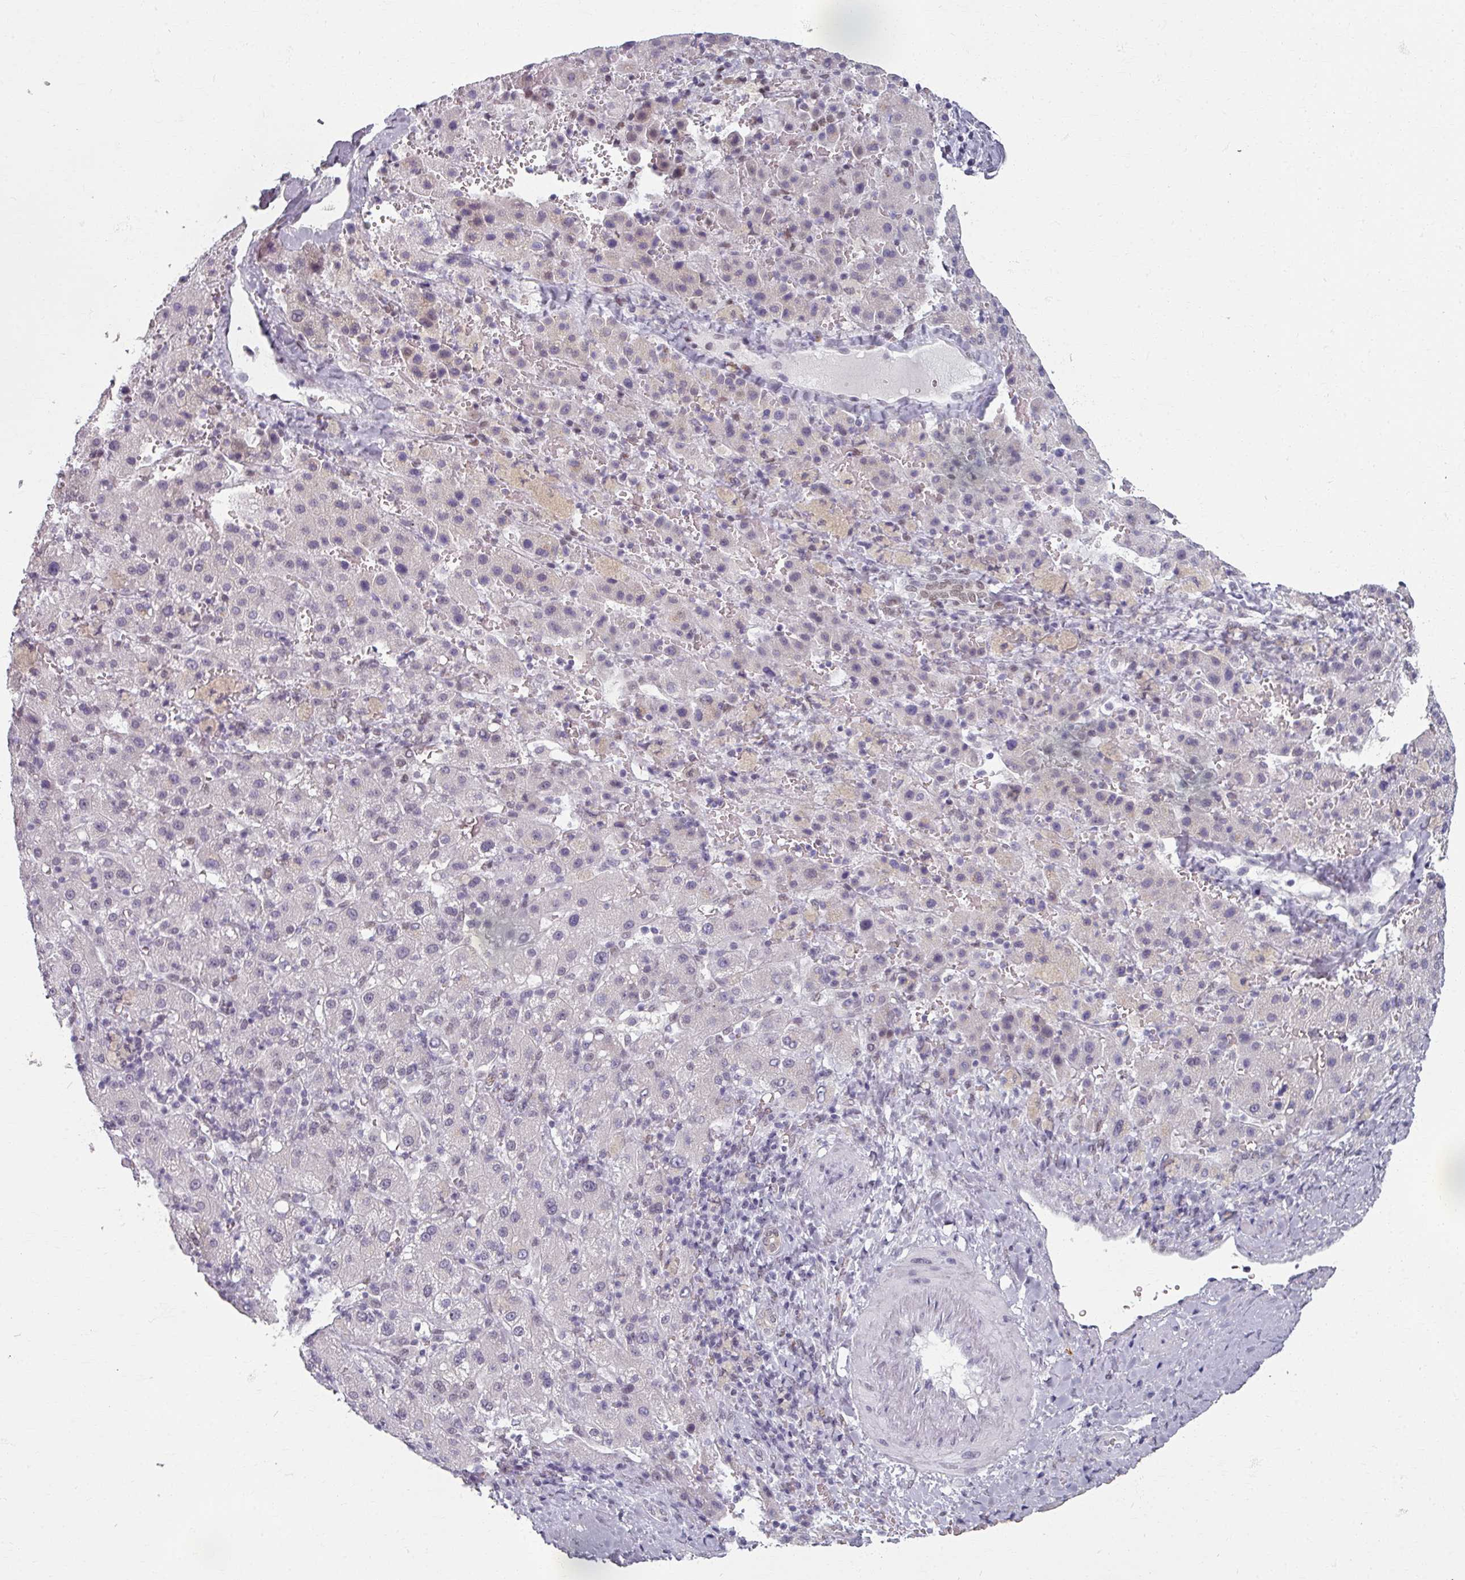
{"staining": {"intensity": "negative", "quantity": "none", "location": "none"}, "tissue": "liver cancer", "cell_type": "Tumor cells", "image_type": "cancer", "snomed": [{"axis": "morphology", "description": "Carcinoma, Hepatocellular, NOS"}, {"axis": "topography", "description": "Liver"}], "caption": "The image displays no staining of tumor cells in liver cancer.", "gene": "RIPOR3", "patient": {"sex": "female", "age": 58}}